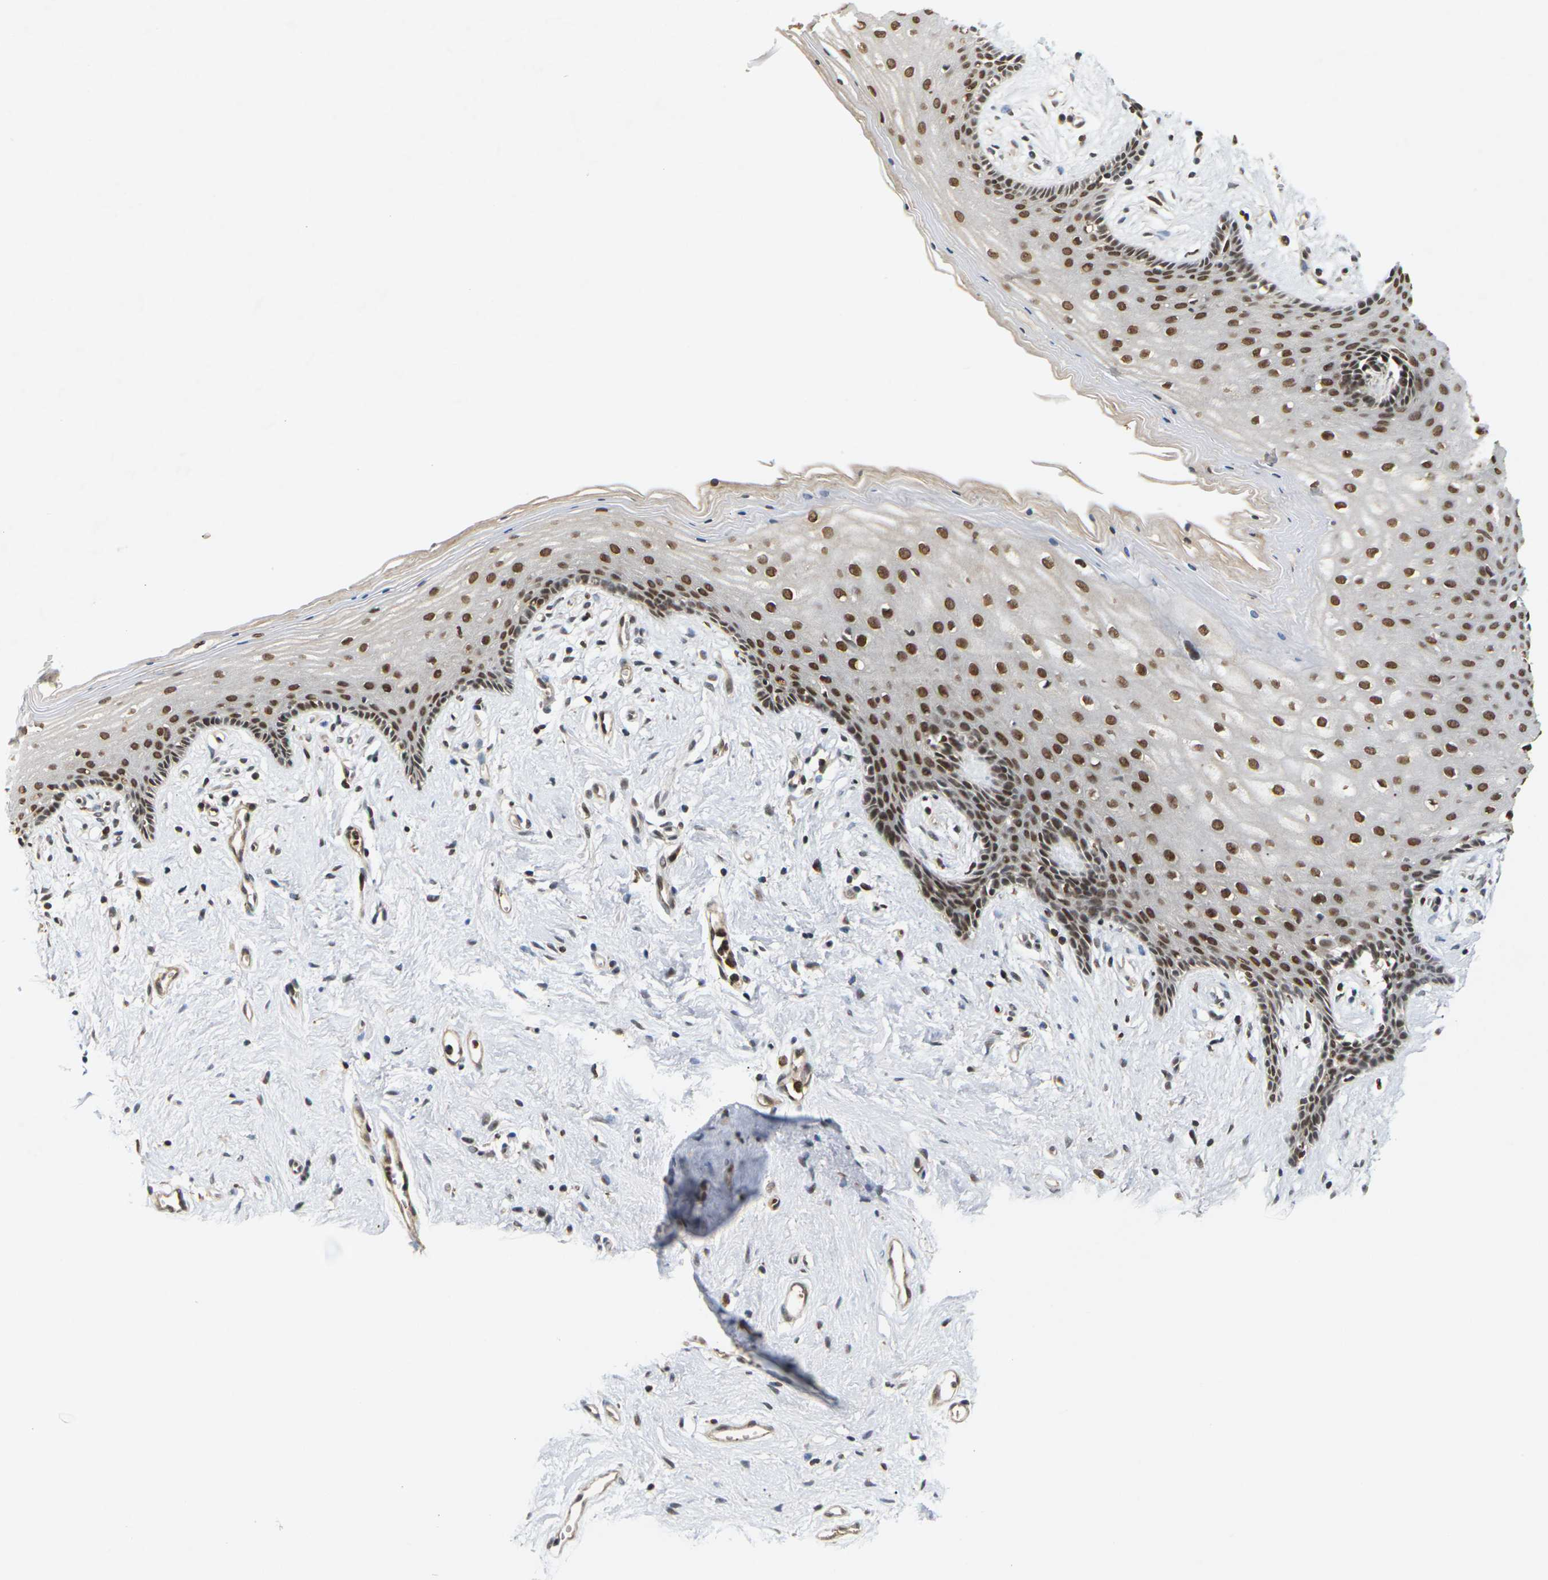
{"staining": {"intensity": "strong", "quantity": ">75%", "location": "nuclear"}, "tissue": "vagina", "cell_type": "Squamous epithelial cells", "image_type": "normal", "snomed": [{"axis": "morphology", "description": "Normal tissue, NOS"}, {"axis": "topography", "description": "Vagina"}], "caption": "Brown immunohistochemical staining in normal human vagina shows strong nuclear staining in about >75% of squamous epithelial cells. (DAB (3,3'-diaminobenzidine) IHC, brown staining for protein, blue staining for nuclei).", "gene": "NELFA", "patient": {"sex": "female", "age": 44}}